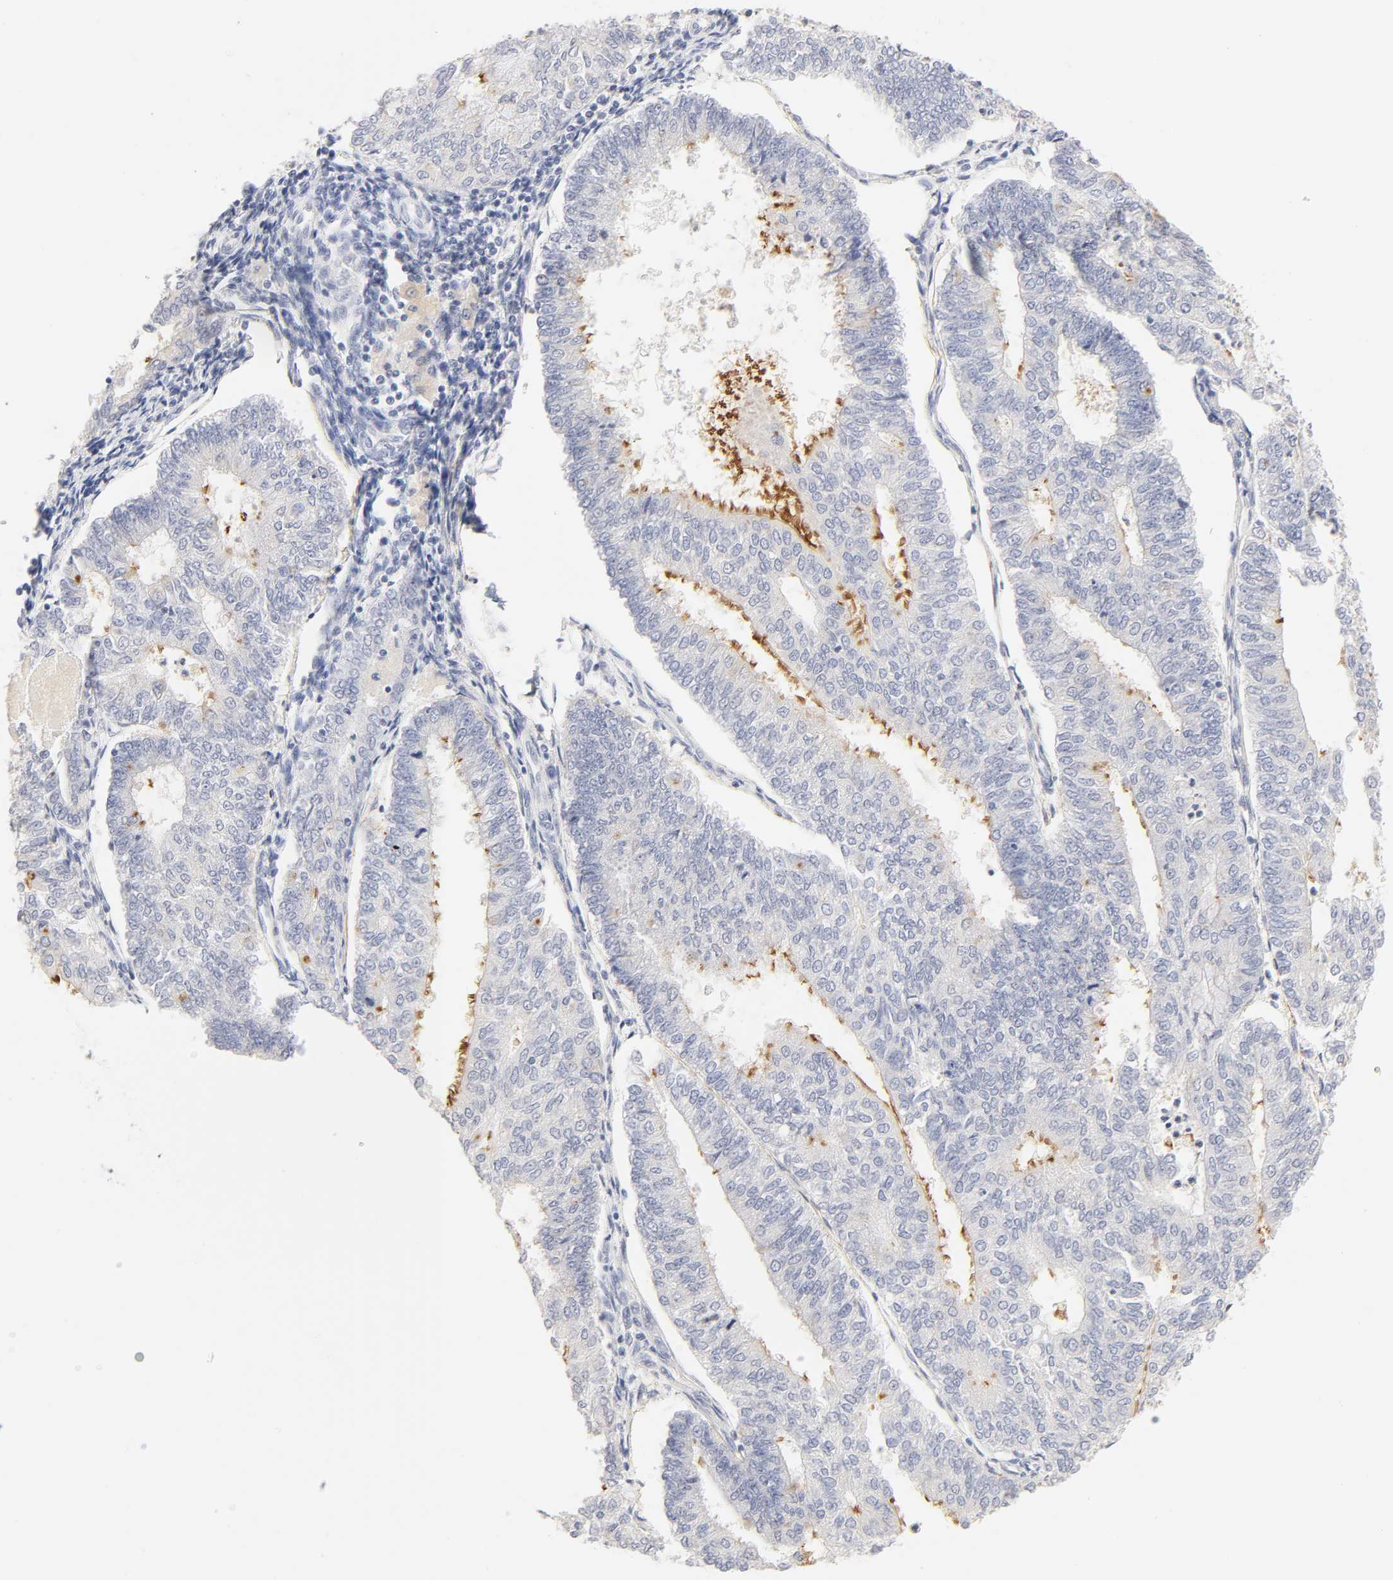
{"staining": {"intensity": "negative", "quantity": "none", "location": "none"}, "tissue": "endometrial cancer", "cell_type": "Tumor cells", "image_type": "cancer", "snomed": [{"axis": "morphology", "description": "Adenocarcinoma, NOS"}, {"axis": "topography", "description": "Endometrium"}], "caption": "The histopathology image demonstrates no staining of tumor cells in endometrial cancer (adenocarcinoma).", "gene": "CYP4B1", "patient": {"sex": "female", "age": 59}}